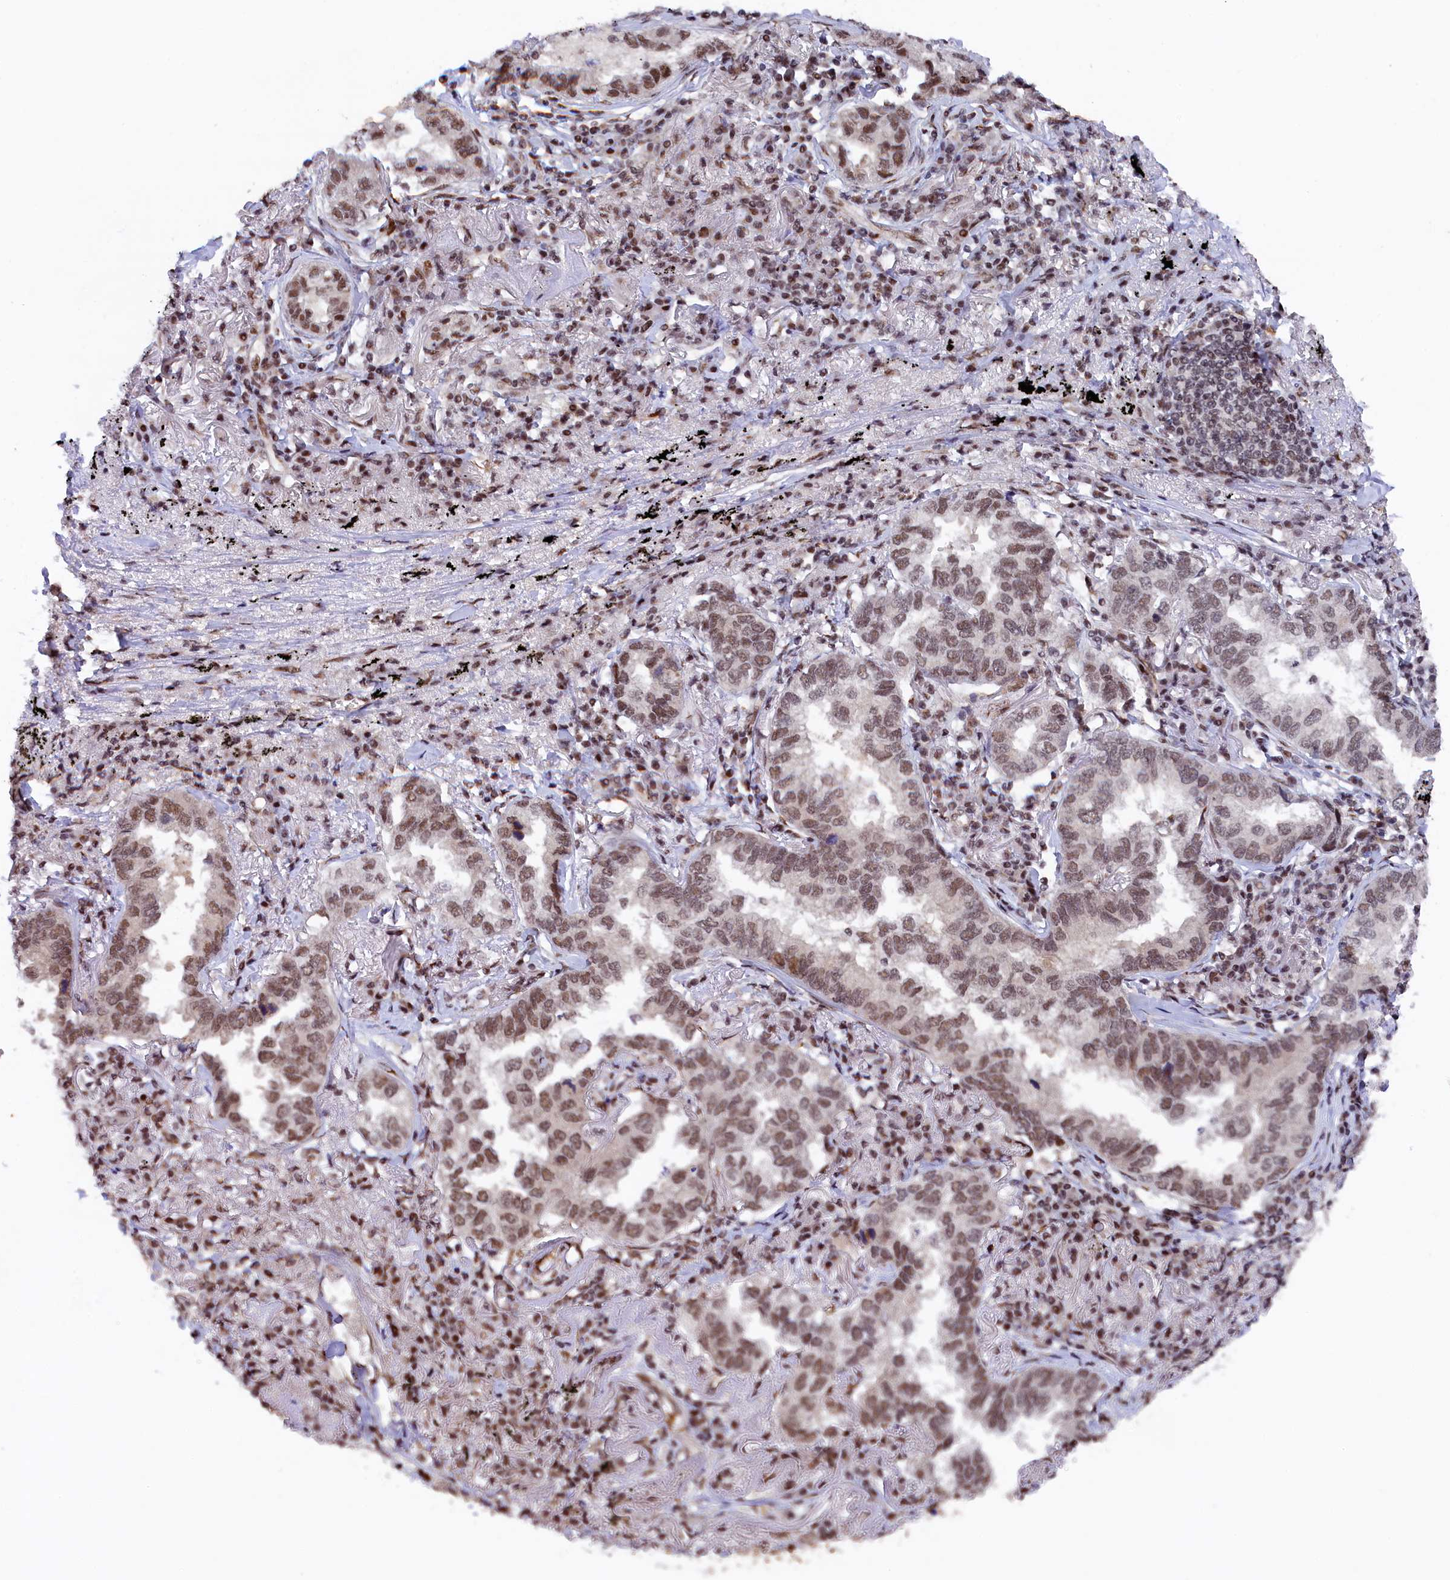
{"staining": {"intensity": "moderate", "quantity": ">75%", "location": "nuclear"}, "tissue": "lung cancer", "cell_type": "Tumor cells", "image_type": "cancer", "snomed": [{"axis": "morphology", "description": "Adenocarcinoma, NOS"}, {"axis": "topography", "description": "Lung"}], "caption": "Brown immunohistochemical staining in lung cancer (adenocarcinoma) demonstrates moderate nuclear positivity in approximately >75% of tumor cells. (DAB IHC with brightfield microscopy, high magnification).", "gene": "ADIG", "patient": {"sex": "male", "age": 65}}